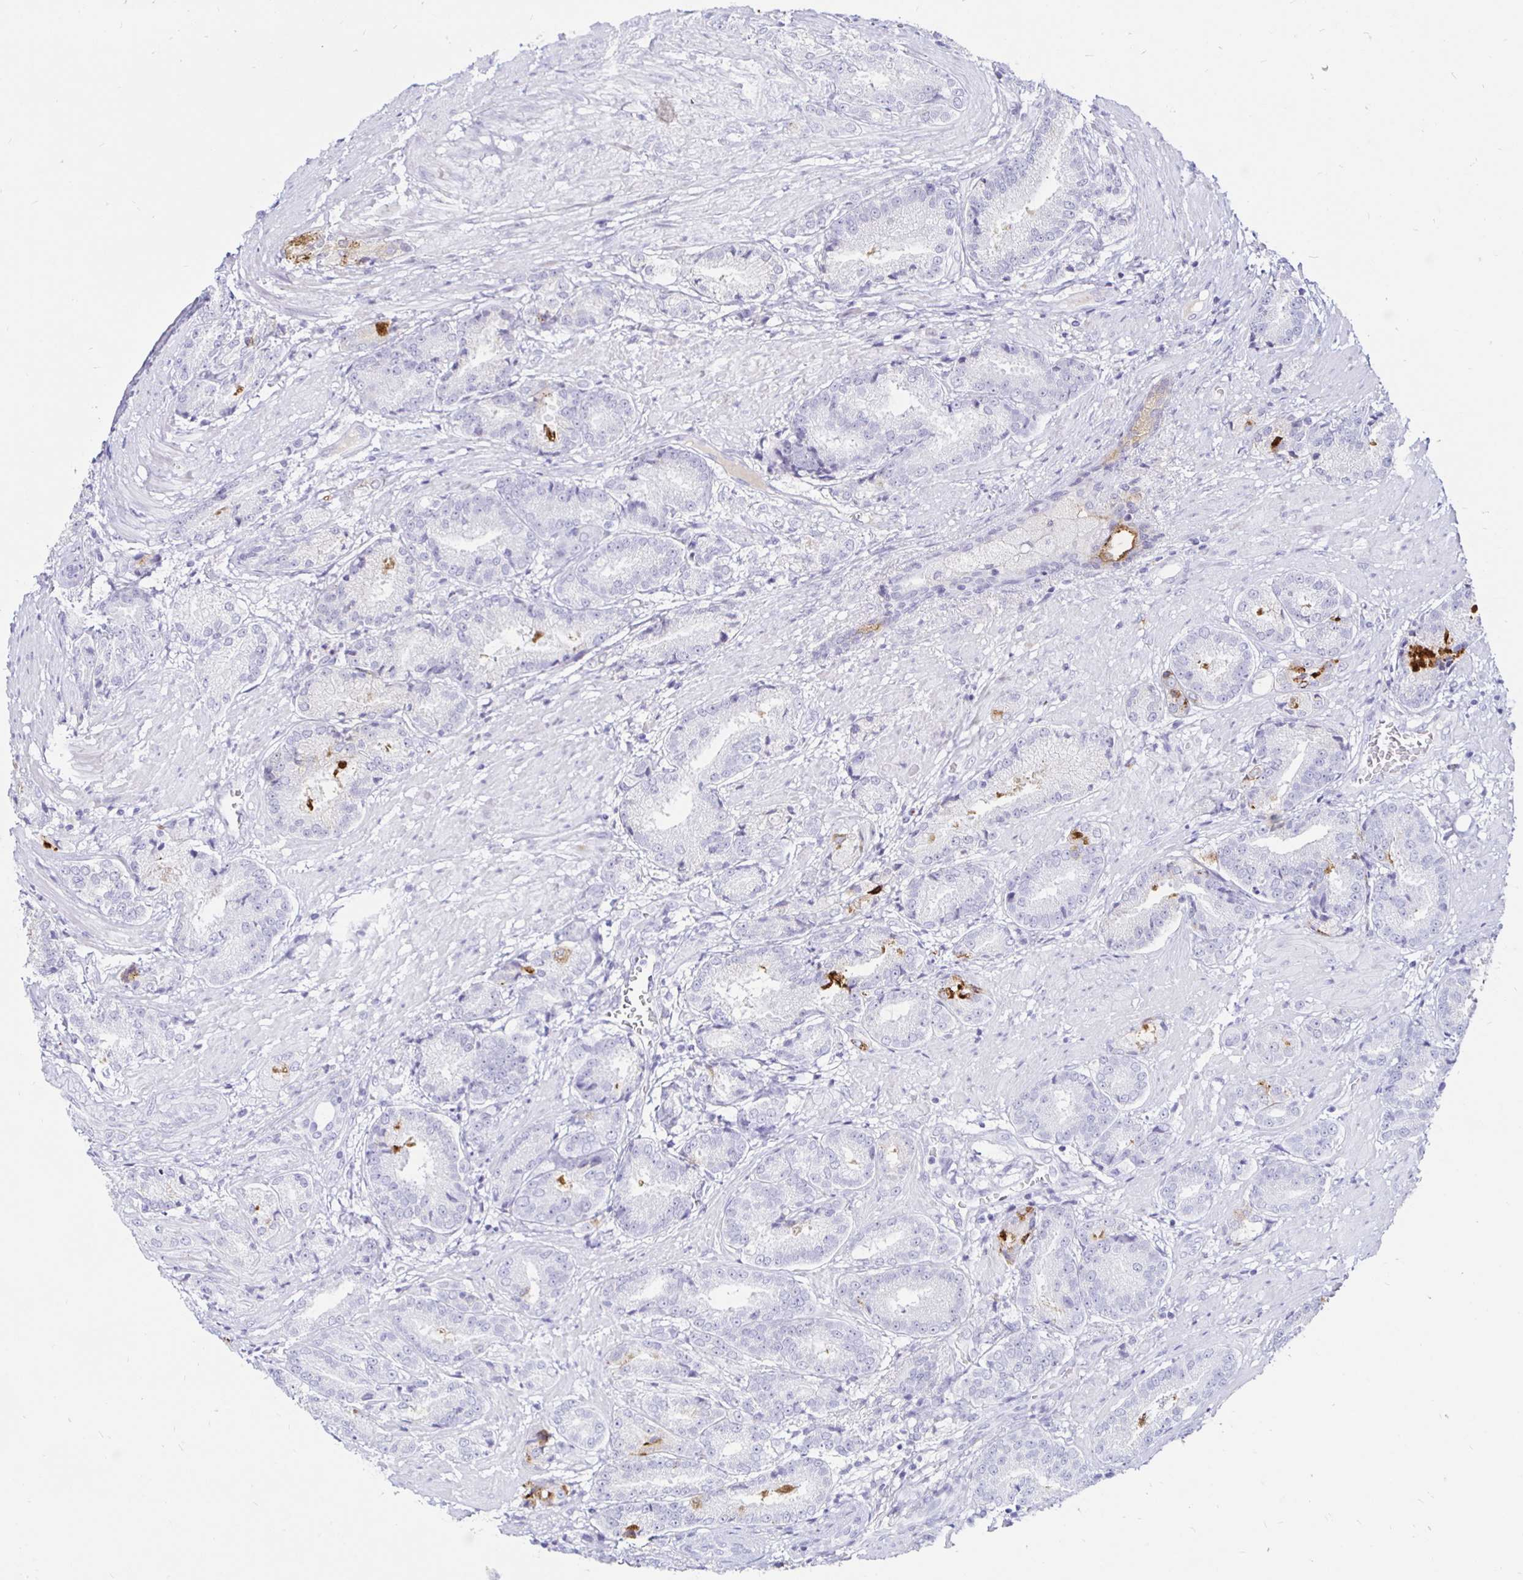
{"staining": {"intensity": "negative", "quantity": "none", "location": "none"}, "tissue": "prostate cancer", "cell_type": "Tumor cells", "image_type": "cancer", "snomed": [{"axis": "morphology", "description": "Adenocarcinoma, High grade"}, {"axis": "topography", "description": "Prostate and seminal vesicle, NOS"}], "caption": "Histopathology image shows no protein staining in tumor cells of prostate cancer tissue.", "gene": "TIMP1", "patient": {"sex": "male", "age": 61}}